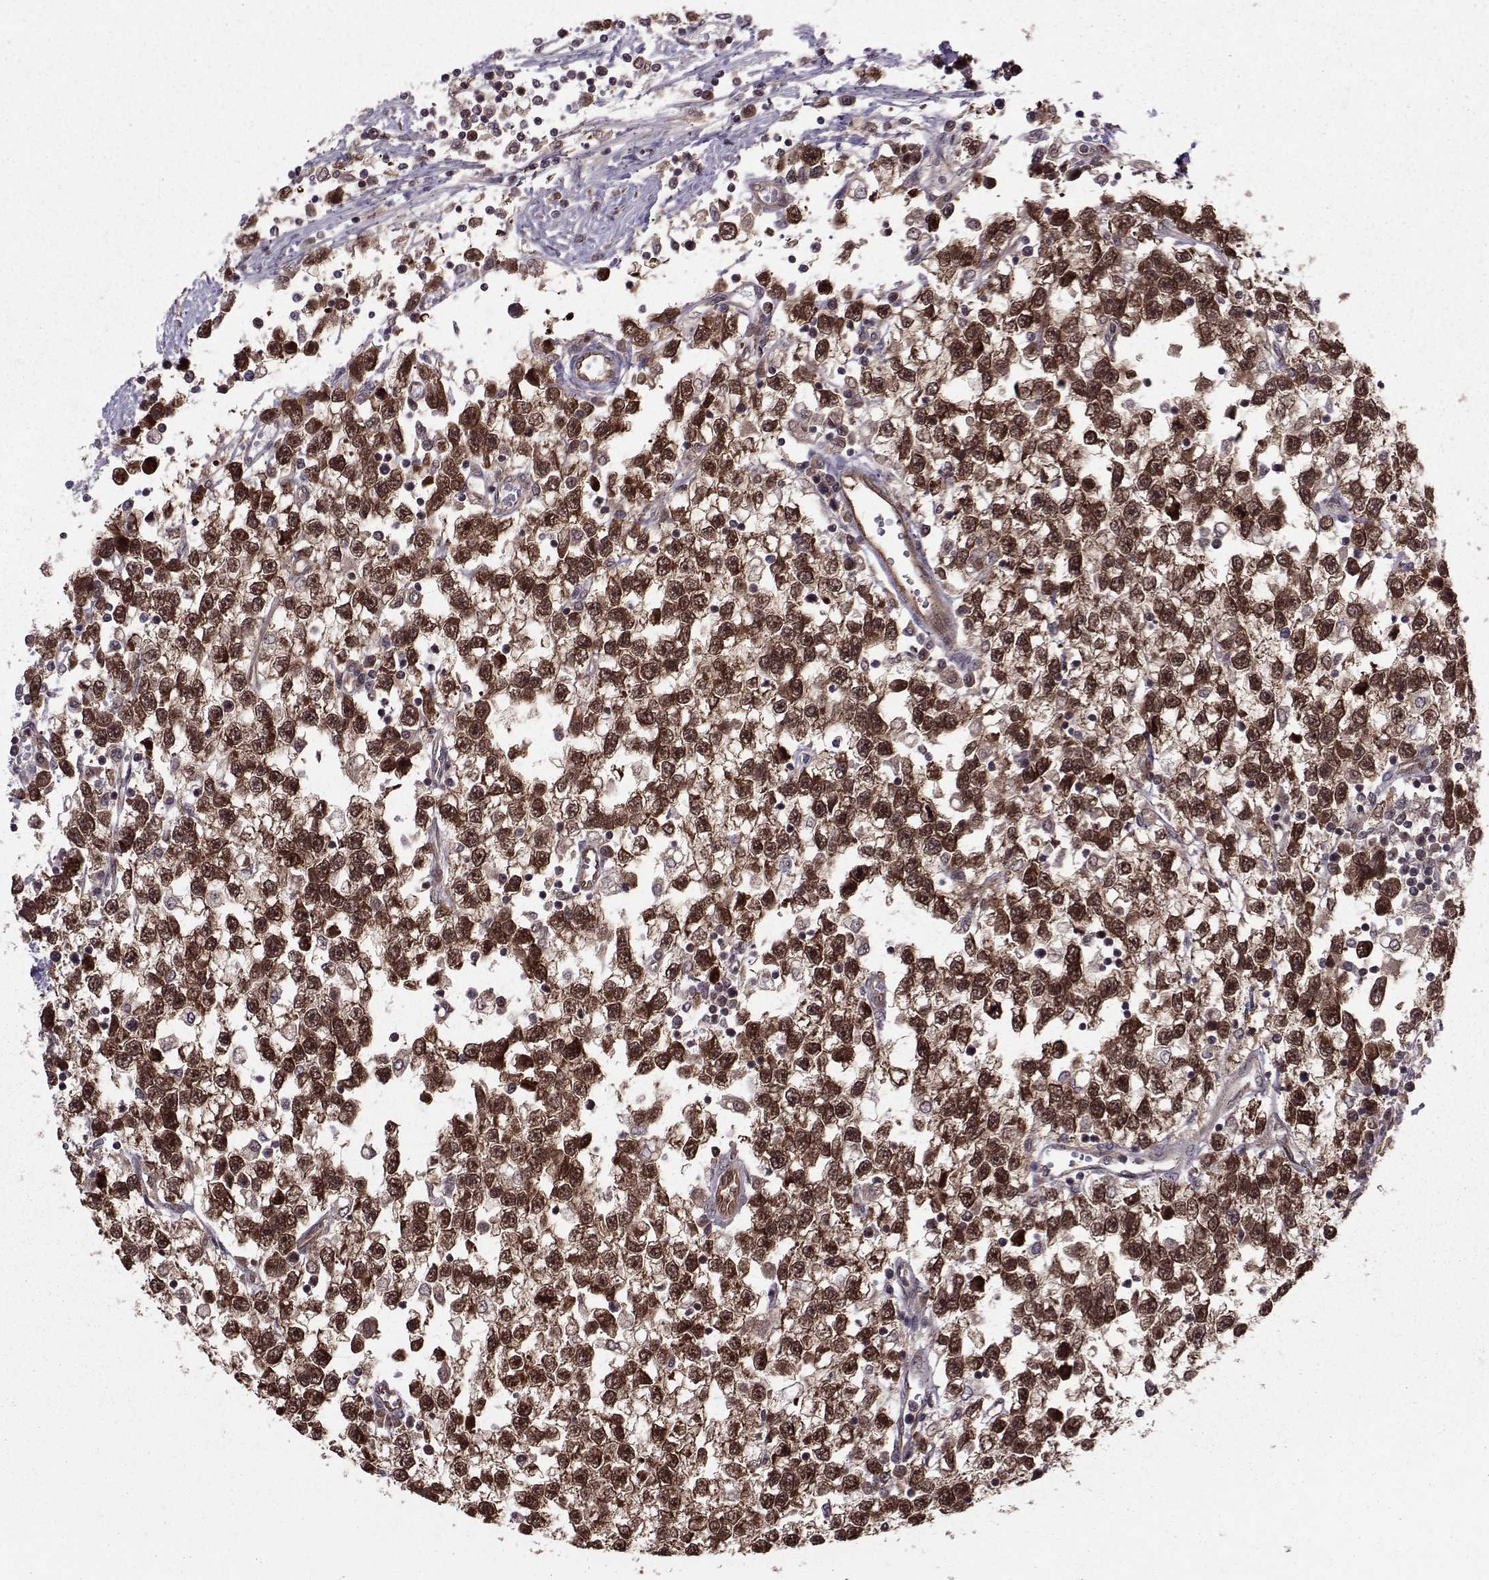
{"staining": {"intensity": "strong", "quantity": "25%-75%", "location": "cytoplasmic/membranous,nuclear"}, "tissue": "testis cancer", "cell_type": "Tumor cells", "image_type": "cancer", "snomed": [{"axis": "morphology", "description": "Seminoma, NOS"}, {"axis": "topography", "description": "Testis"}], "caption": "Immunohistochemistry photomicrograph of testis cancer (seminoma) stained for a protein (brown), which demonstrates high levels of strong cytoplasmic/membranous and nuclear expression in approximately 25%-75% of tumor cells.", "gene": "PPP2R2A", "patient": {"sex": "male", "age": 34}}